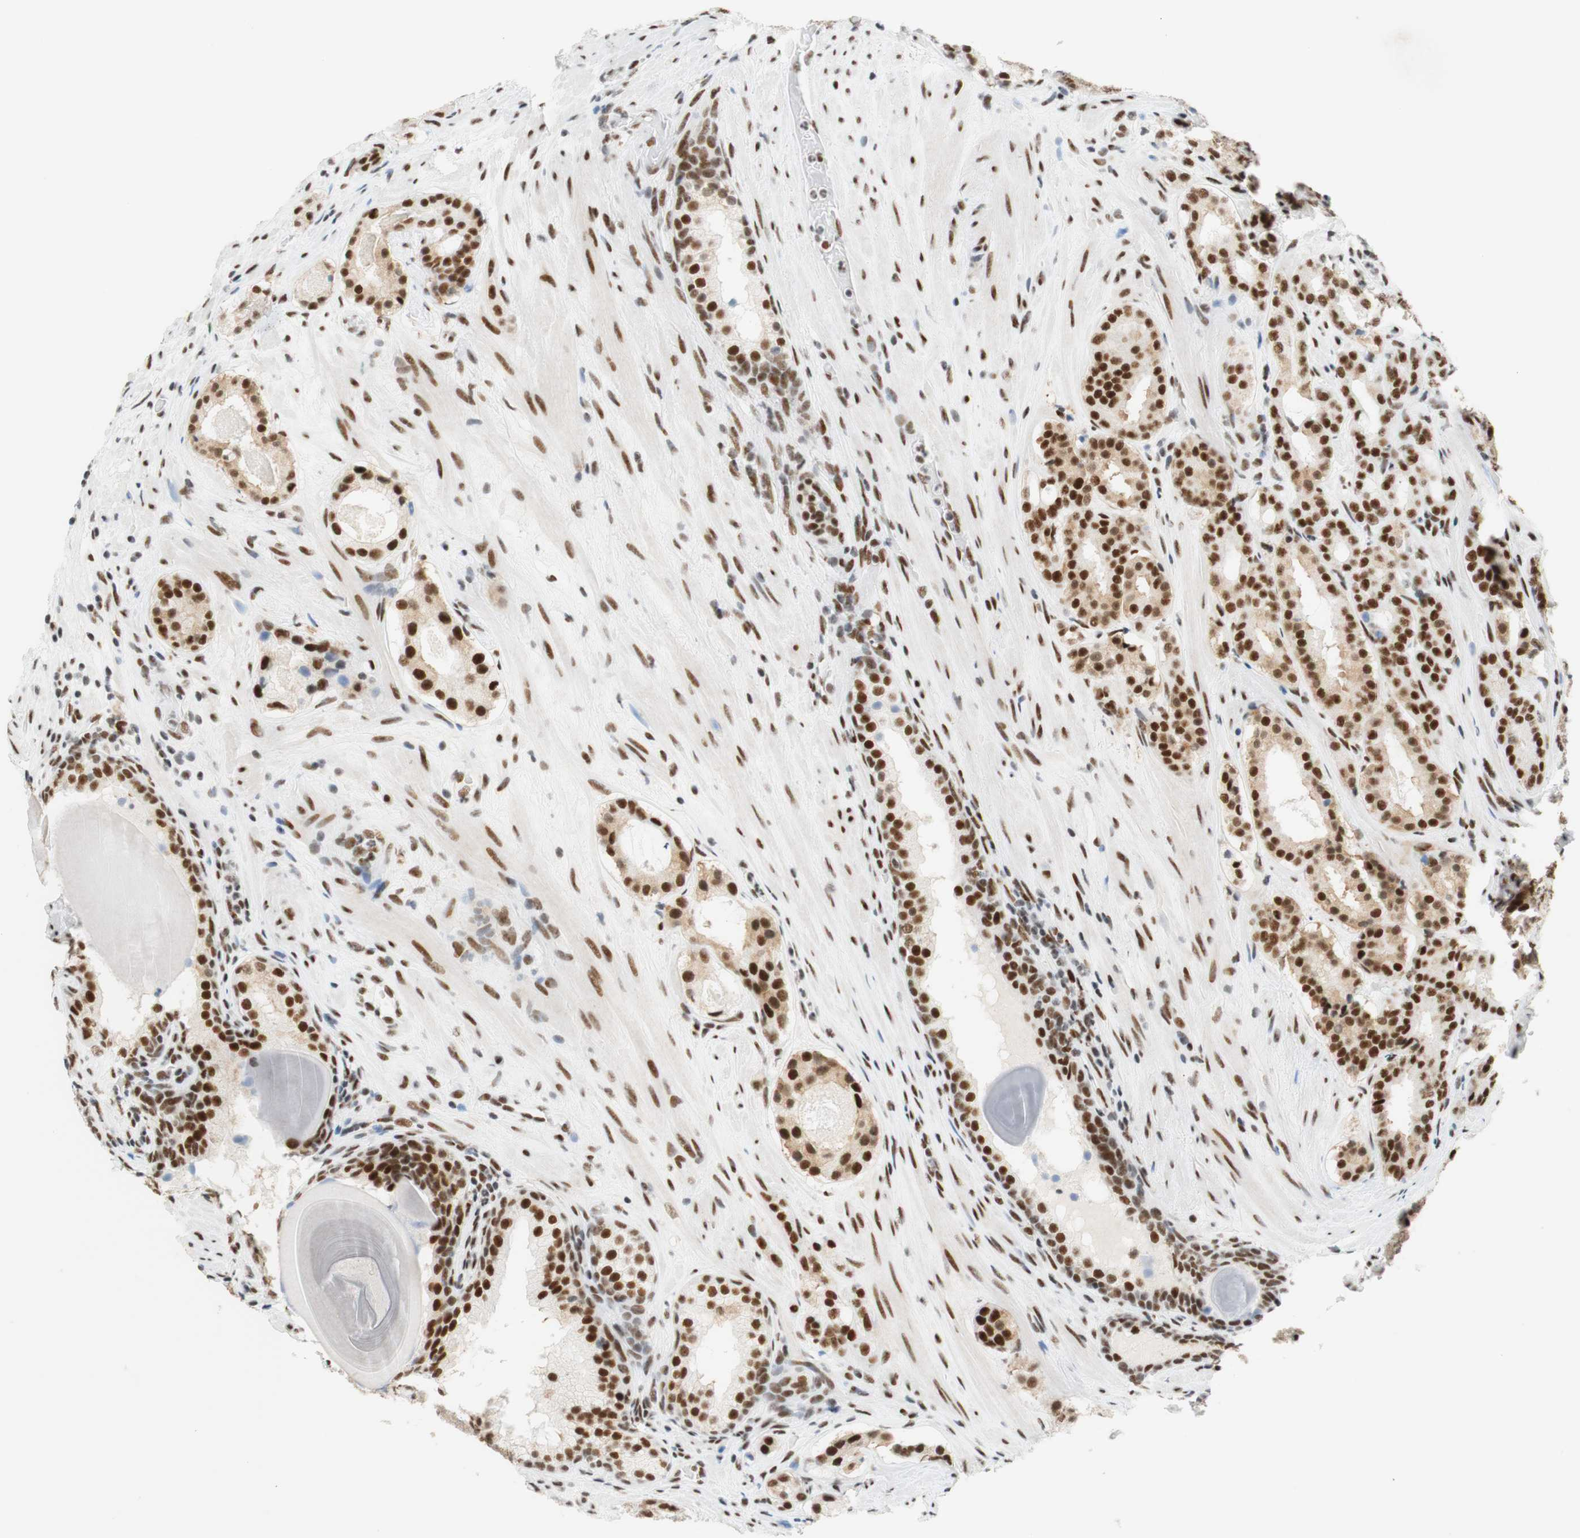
{"staining": {"intensity": "strong", "quantity": ">75%", "location": "nuclear"}, "tissue": "prostate cancer", "cell_type": "Tumor cells", "image_type": "cancer", "snomed": [{"axis": "morphology", "description": "Adenocarcinoma, Low grade"}, {"axis": "topography", "description": "Prostate"}], "caption": "High-power microscopy captured an IHC micrograph of low-grade adenocarcinoma (prostate), revealing strong nuclear expression in about >75% of tumor cells.", "gene": "RNF20", "patient": {"sex": "male", "age": 69}}